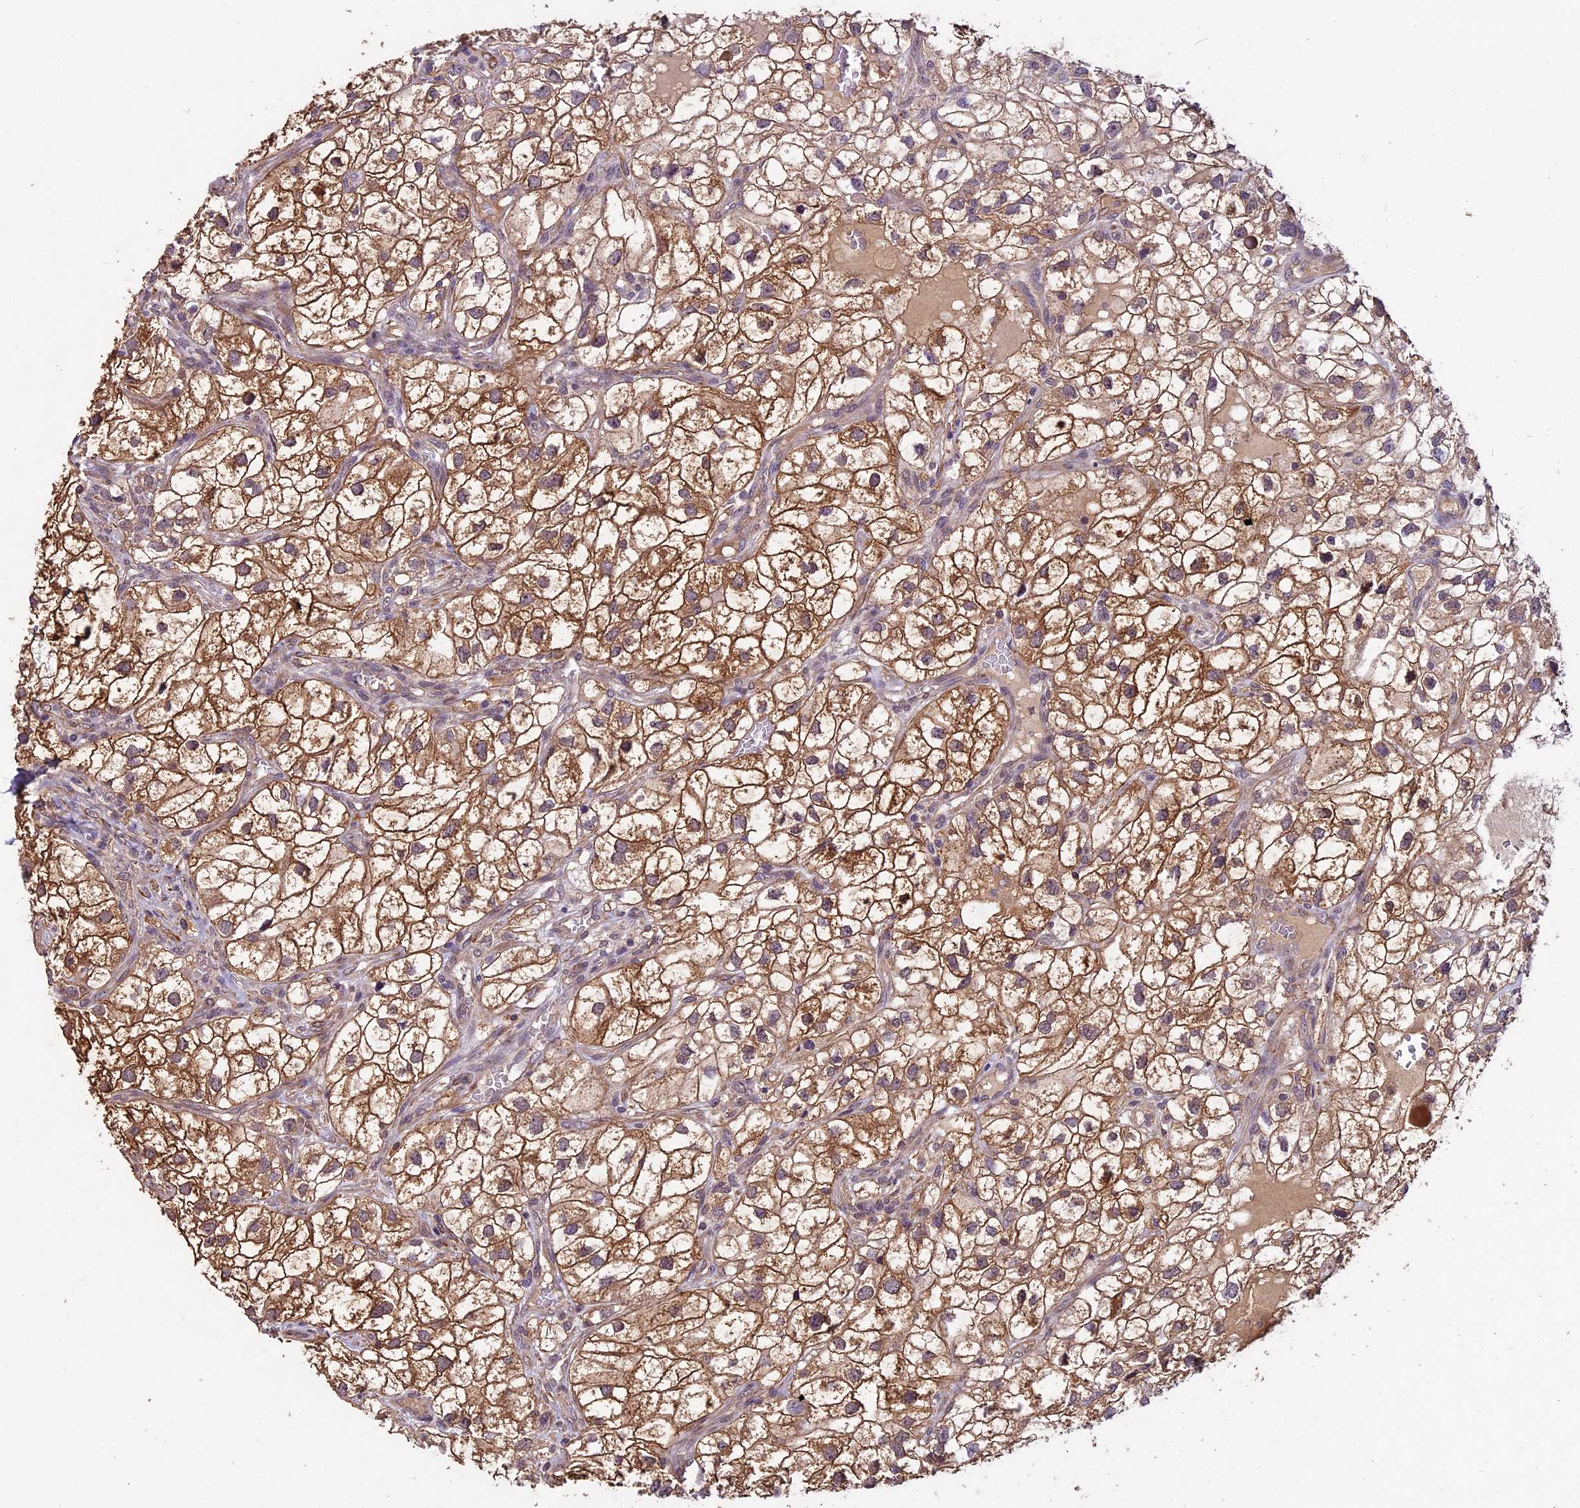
{"staining": {"intensity": "moderate", "quantity": ">75%", "location": "cytoplasmic/membranous"}, "tissue": "renal cancer", "cell_type": "Tumor cells", "image_type": "cancer", "snomed": [{"axis": "morphology", "description": "Adenocarcinoma, NOS"}, {"axis": "topography", "description": "Kidney"}], "caption": "Renal adenocarcinoma was stained to show a protein in brown. There is medium levels of moderate cytoplasmic/membranous expression in about >75% of tumor cells.", "gene": "C3orf70", "patient": {"sex": "male", "age": 59}}